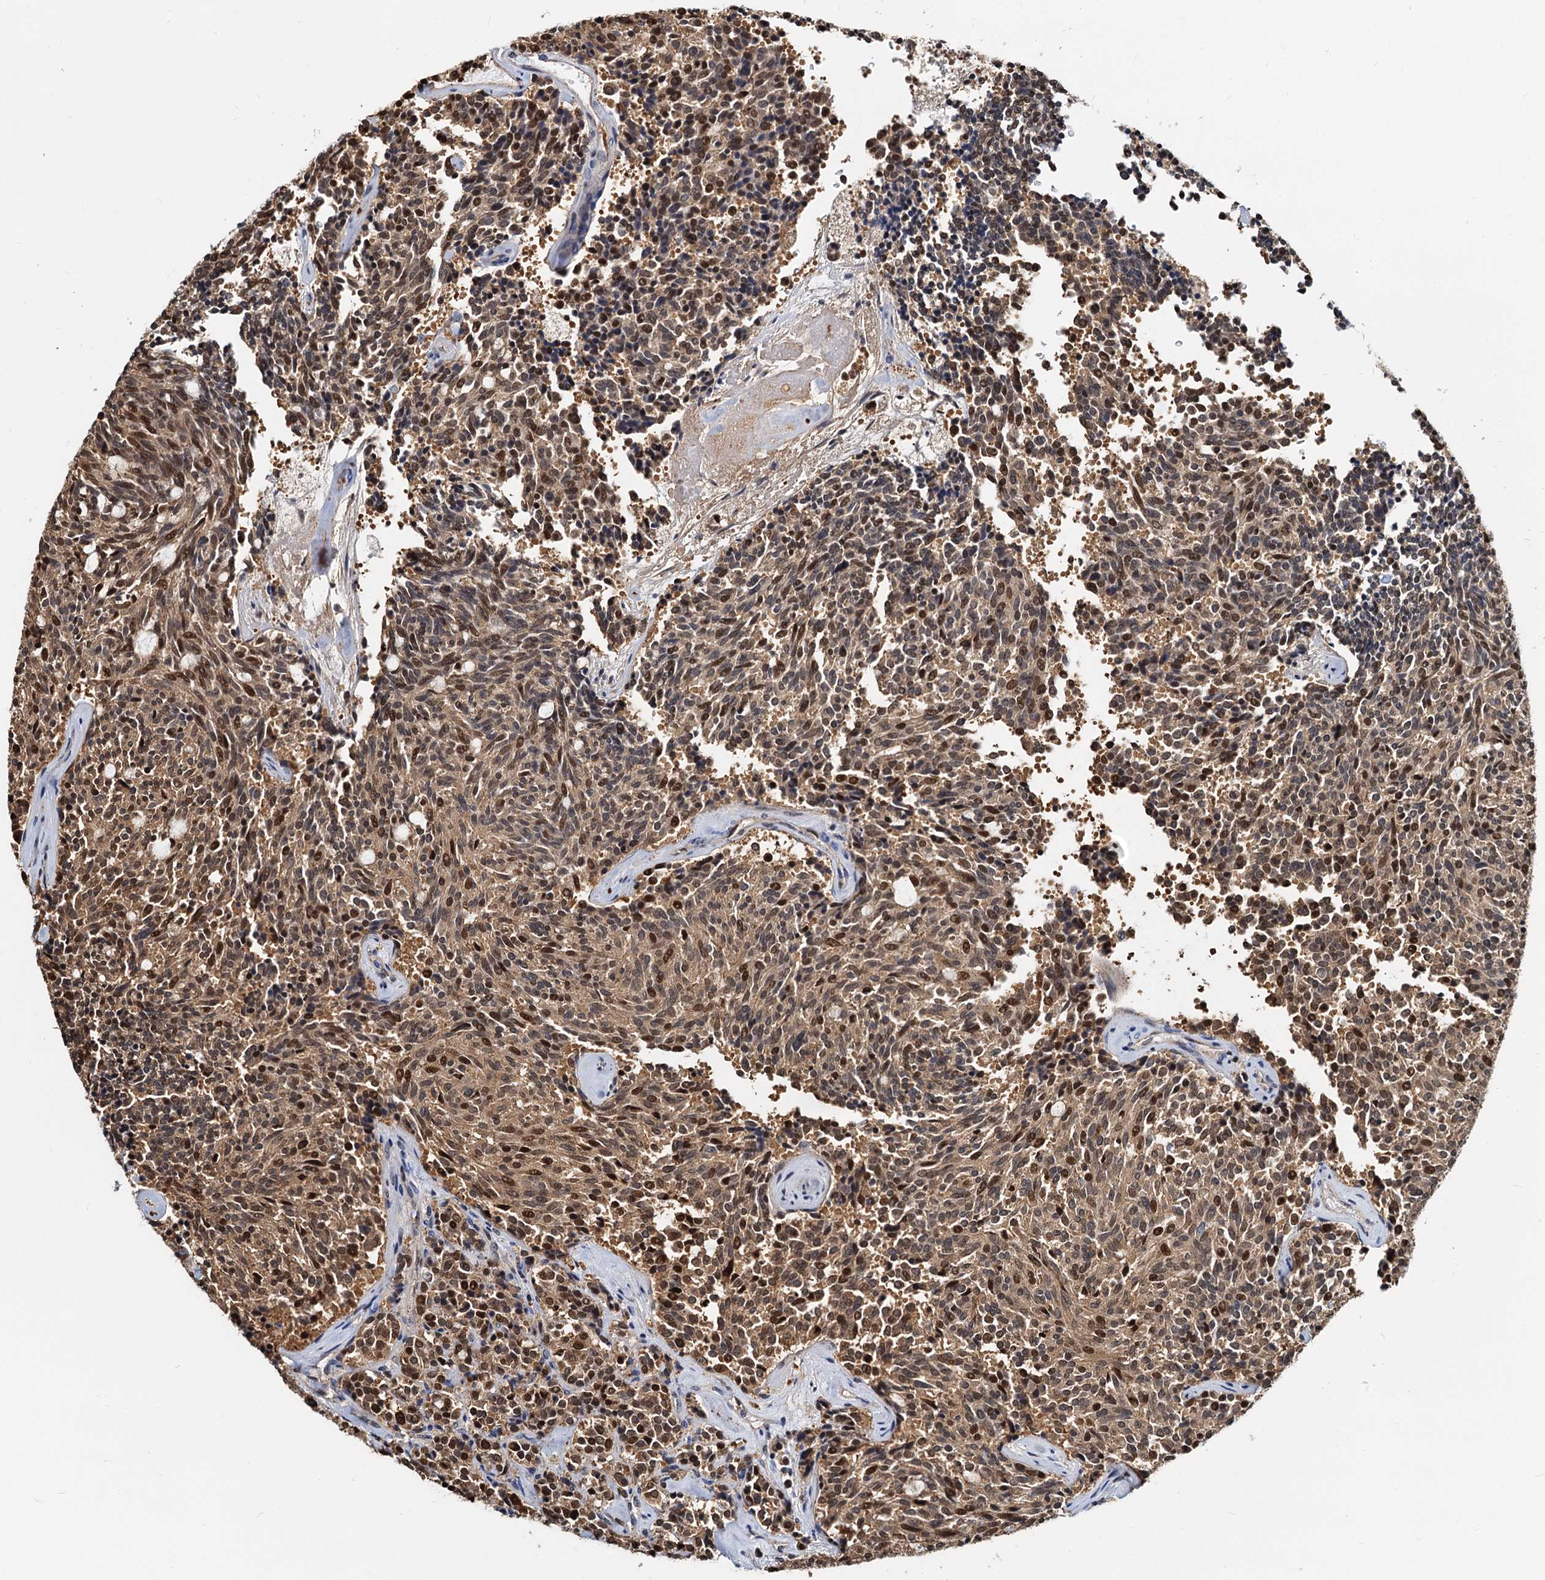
{"staining": {"intensity": "moderate", "quantity": ">75%", "location": "cytoplasmic/membranous,nuclear"}, "tissue": "carcinoid", "cell_type": "Tumor cells", "image_type": "cancer", "snomed": [{"axis": "morphology", "description": "Carcinoid, malignant, NOS"}, {"axis": "topography", "description": "Pancreas"}], "caption": "Carcinoid (malignant) was stained to show a protein in brown. There is medium levels of moderate cytoplasmic/membranous and nuclear expression in about >75% of tumor cells.", "gene": "PTGES3", "patient": {"sex": "female", "age": 54}}